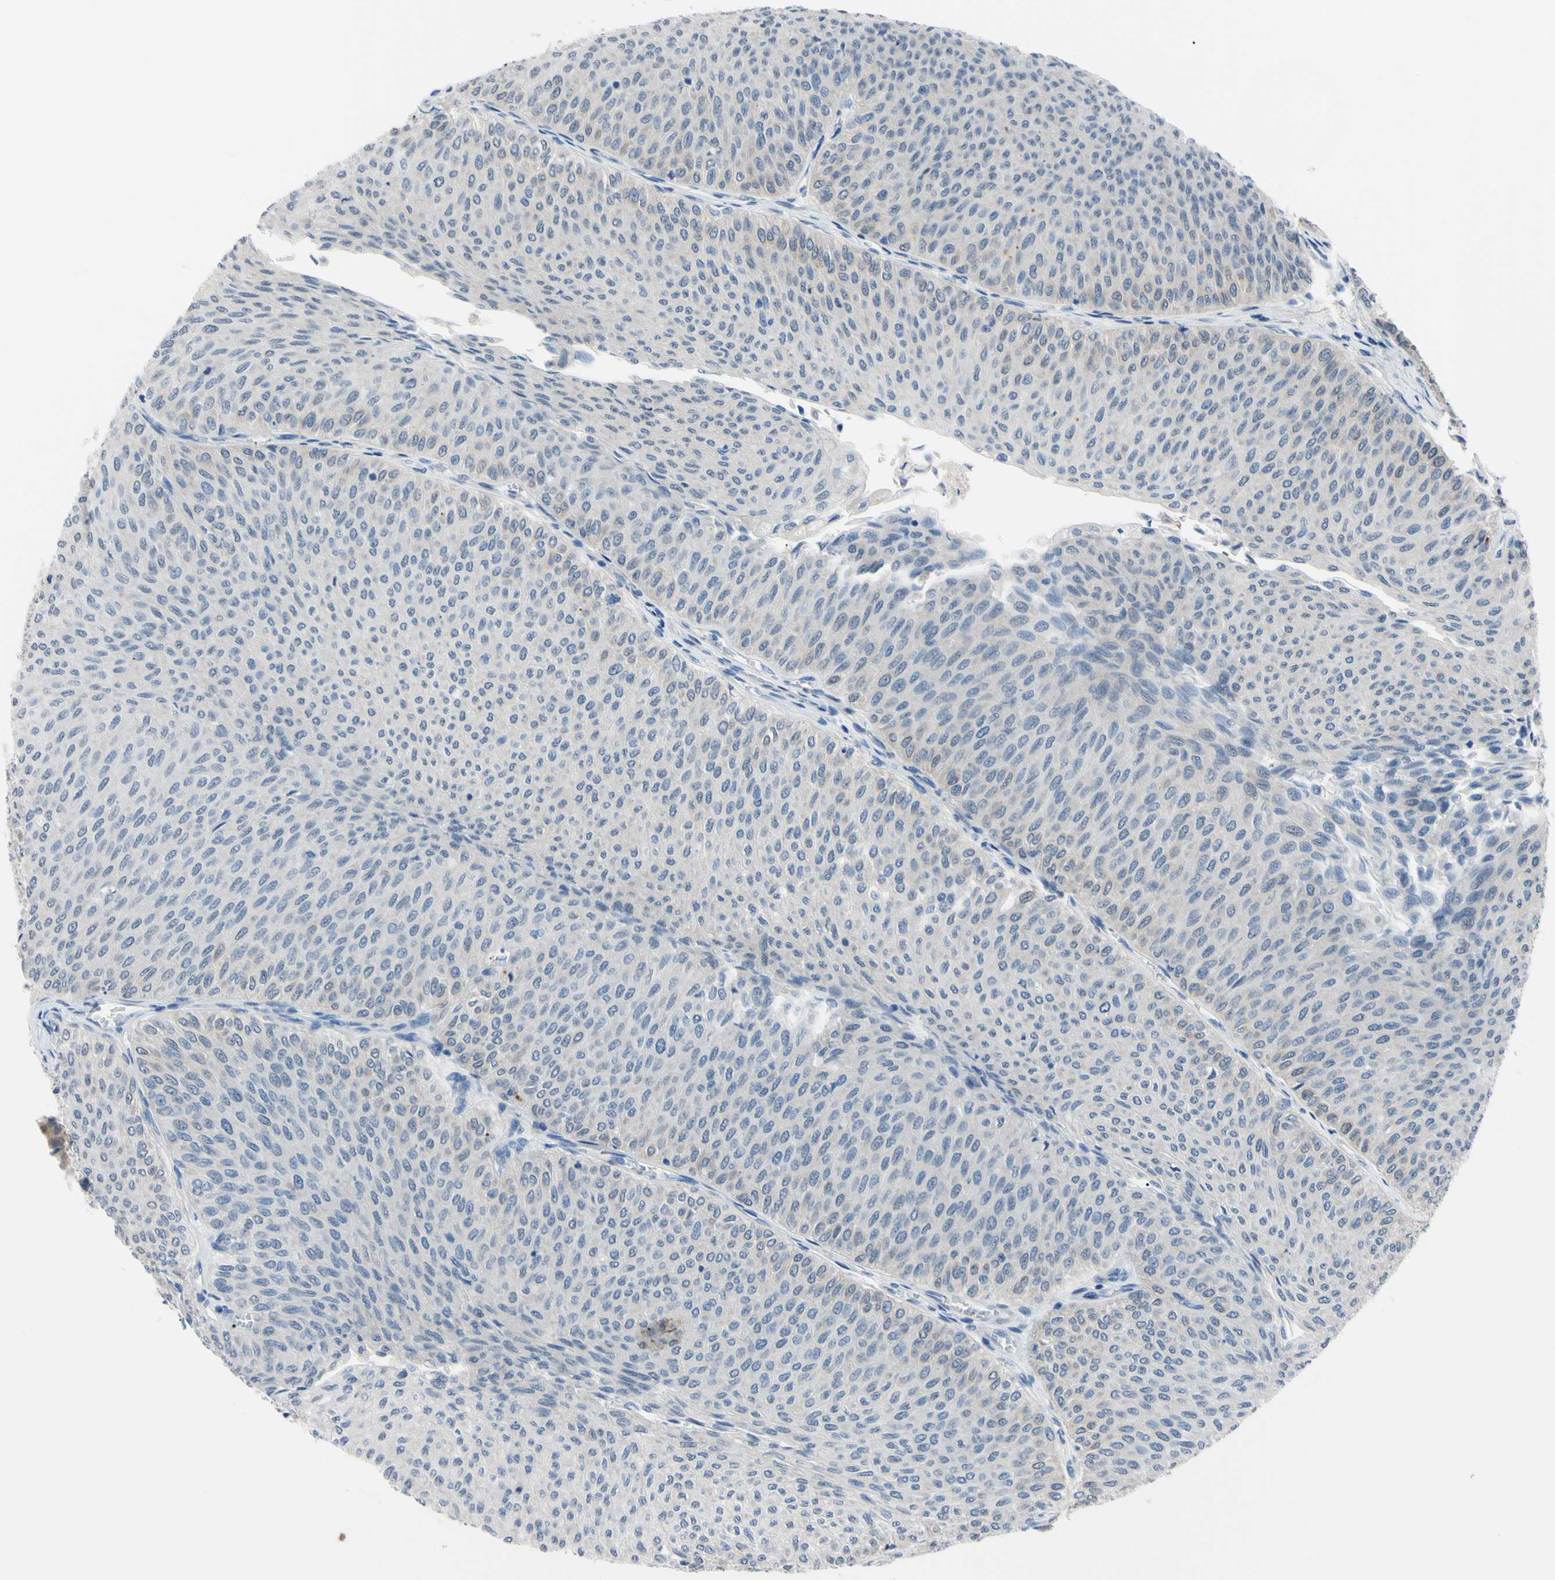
{"staining": {"intensity": "weak", "quantity": "25%-75%", "location": "cytoplasmic/membranous"}, "tissue": "urothelial cancer", "cell_type": "Tumor cells", "image_type": "cancer", "snomed": [{"axis": "morphology", "description": "Urothelial carcinoma, Low grade"}, {"axis": "topography", "description": "Urinary bladder"}], "caption": "High-power microscopy captured an immunohistochemistry micrograph of urothelial cancer, revealing weak cytoplasmic/membranous positivity in about 25%-75% of tumor cells.", "gene": "NOL3", "patient": {"sex": "male", "age": 78}}